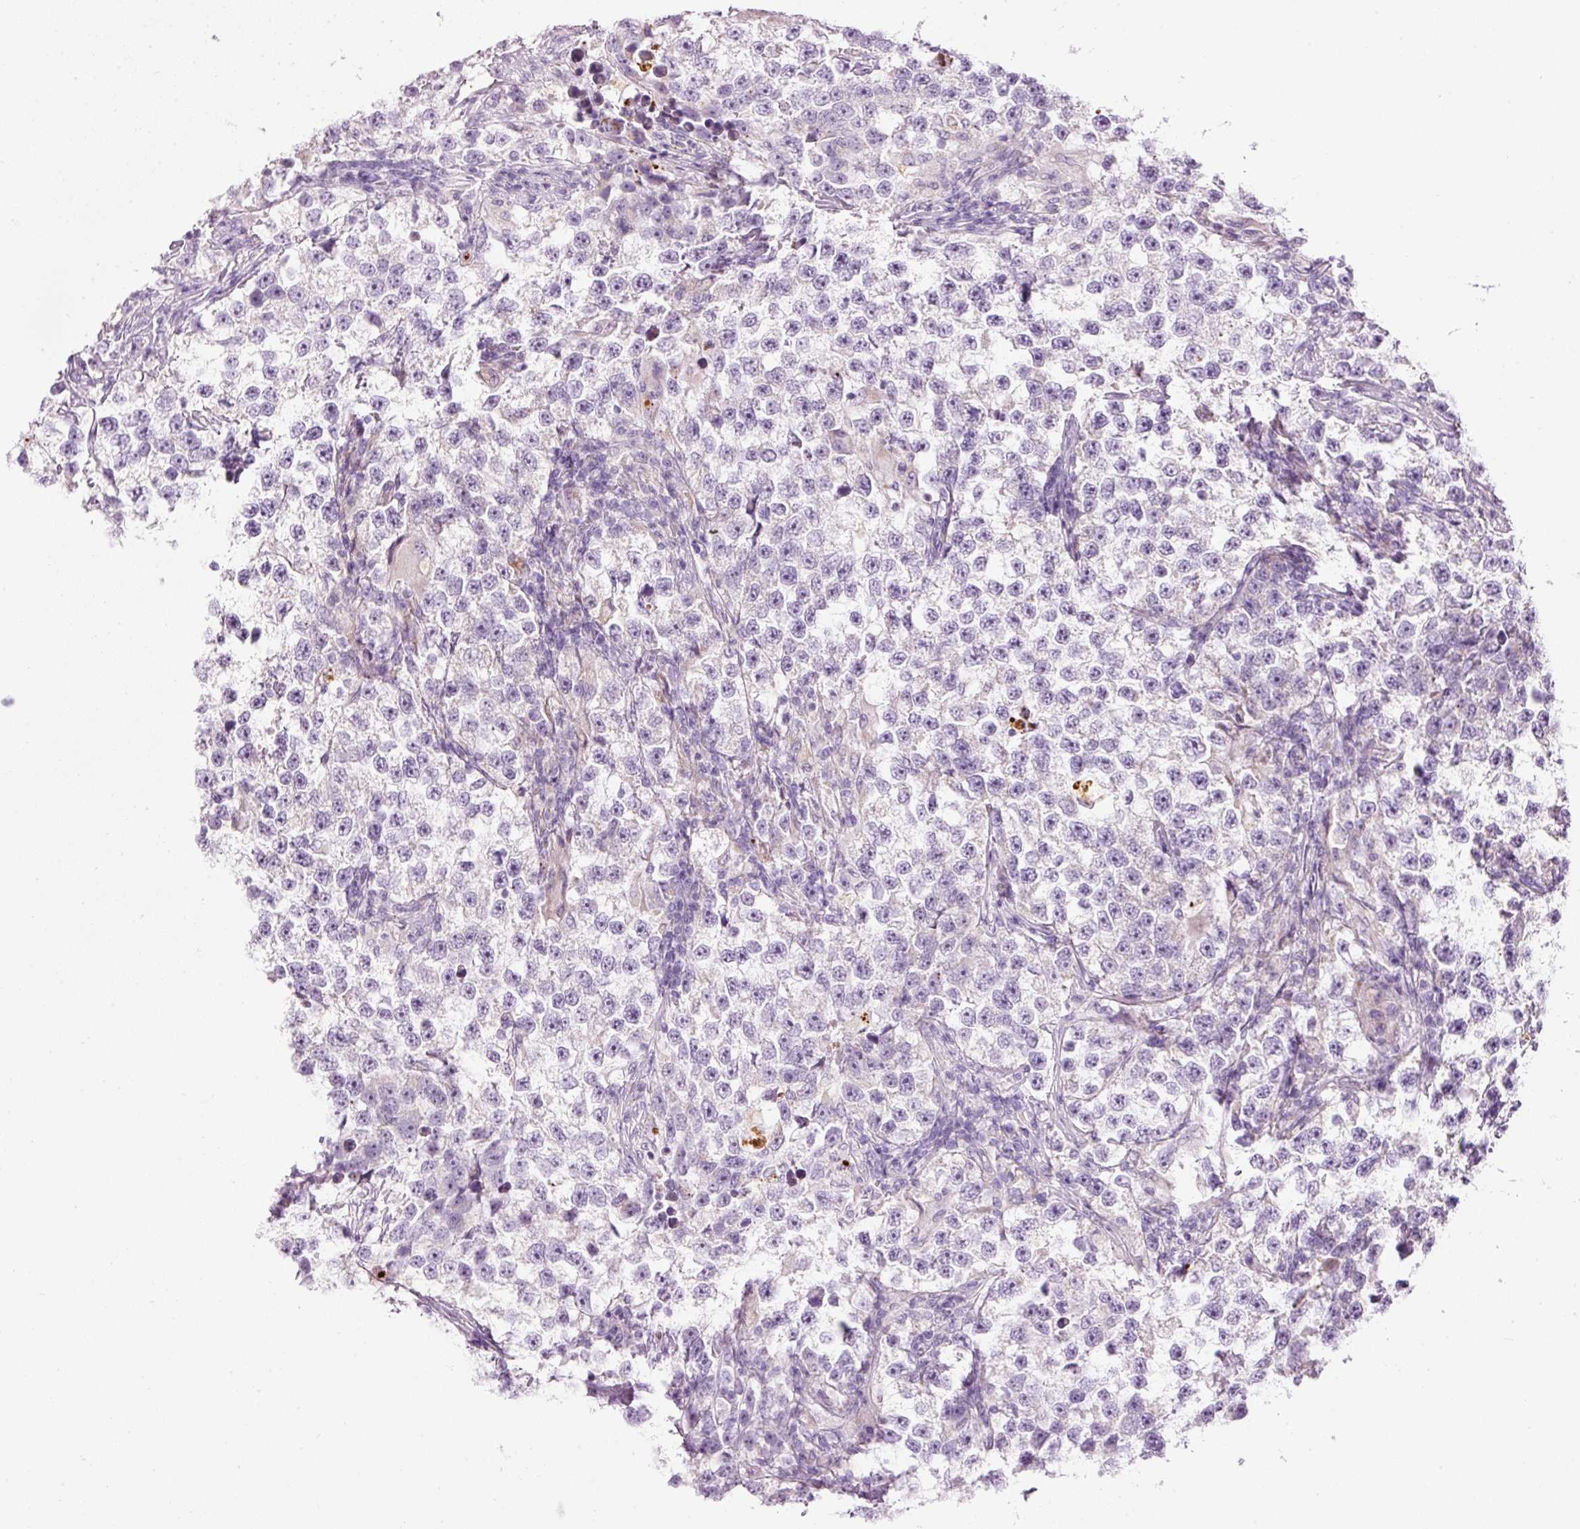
{"staining": {"intensity": "negative", "quantity": "none", "location": "none"}, "tissue": "testis cancer", "cell_type": "Tumor cells", "image_type": "cancer", "snomed": [{"axis": "morphology", "description": "Seminoma, NOS"}, {"axis": "topography", "description": "Testis"}], "caption": "Human testis cancer (seminoma) stained for a protein using immunohistochemistry reveals no staining in tumor cells.", "gene": "CARD16", "patient": {"sex": "male", "age": 46}}